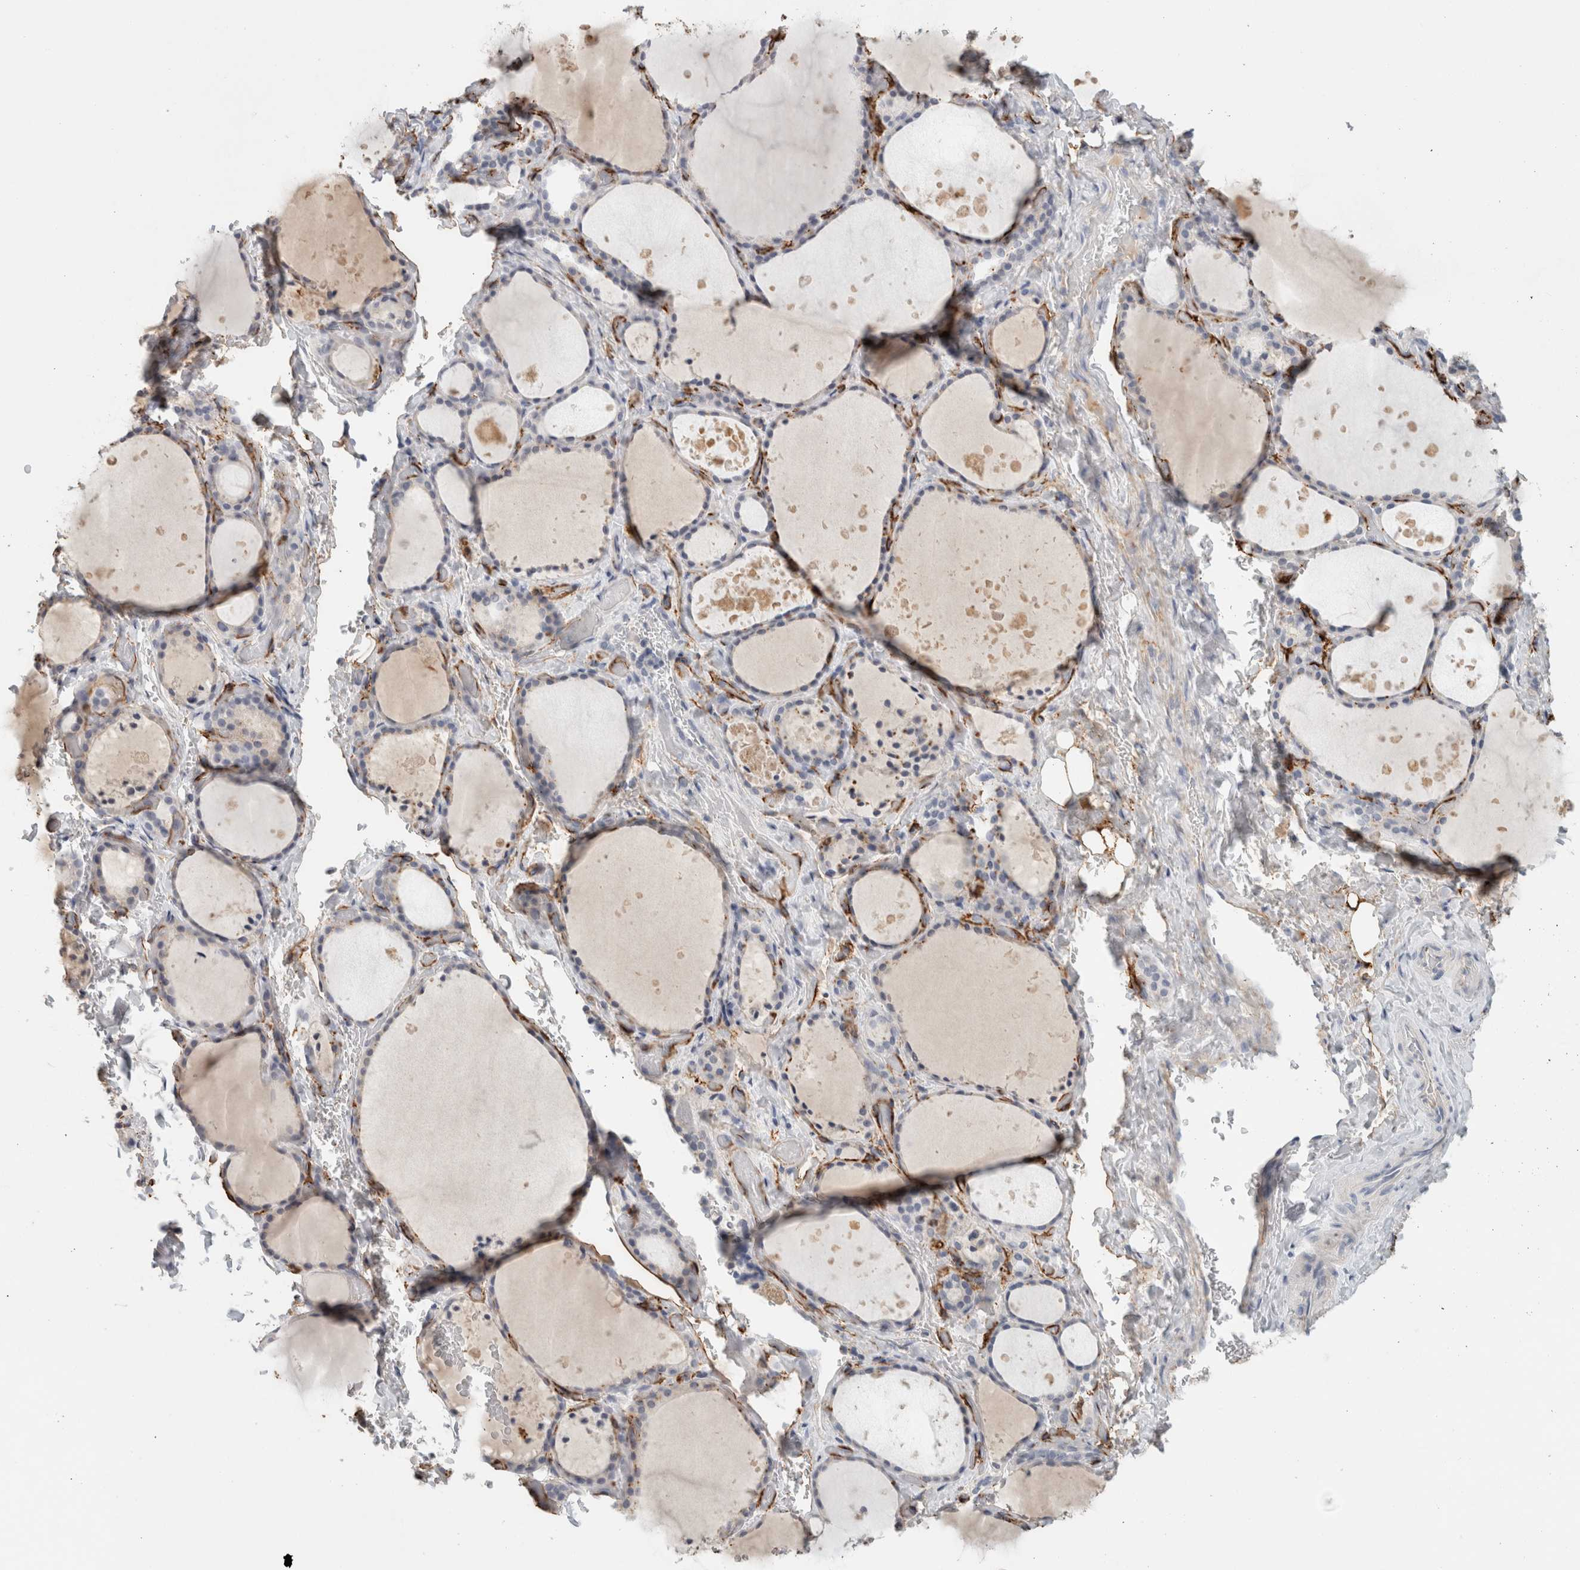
{"staining": {"intensity": "negative", "quantity": "none", "location": "none"}, "tissue": "thyroid gland", "cell_type": "Glandular cells", "image_type": "normal", "snomed": [{"axis": "morphology", "description": "Normal tissue, NOS"}, {"axis": "topography", "description": "Thyroid gland"}], "caption": "Glandular cells are negative for brown protein staining in benign thyroid gland. The staining was performed using DAB (3,3'-diaminobenzidine) to visualize the protein expression in brown, while the nuclei were stained in blue with hematoxylin (Magnification: 20x).", "gene": "CD36", "patient": {"sex": "female", "age": 44}}